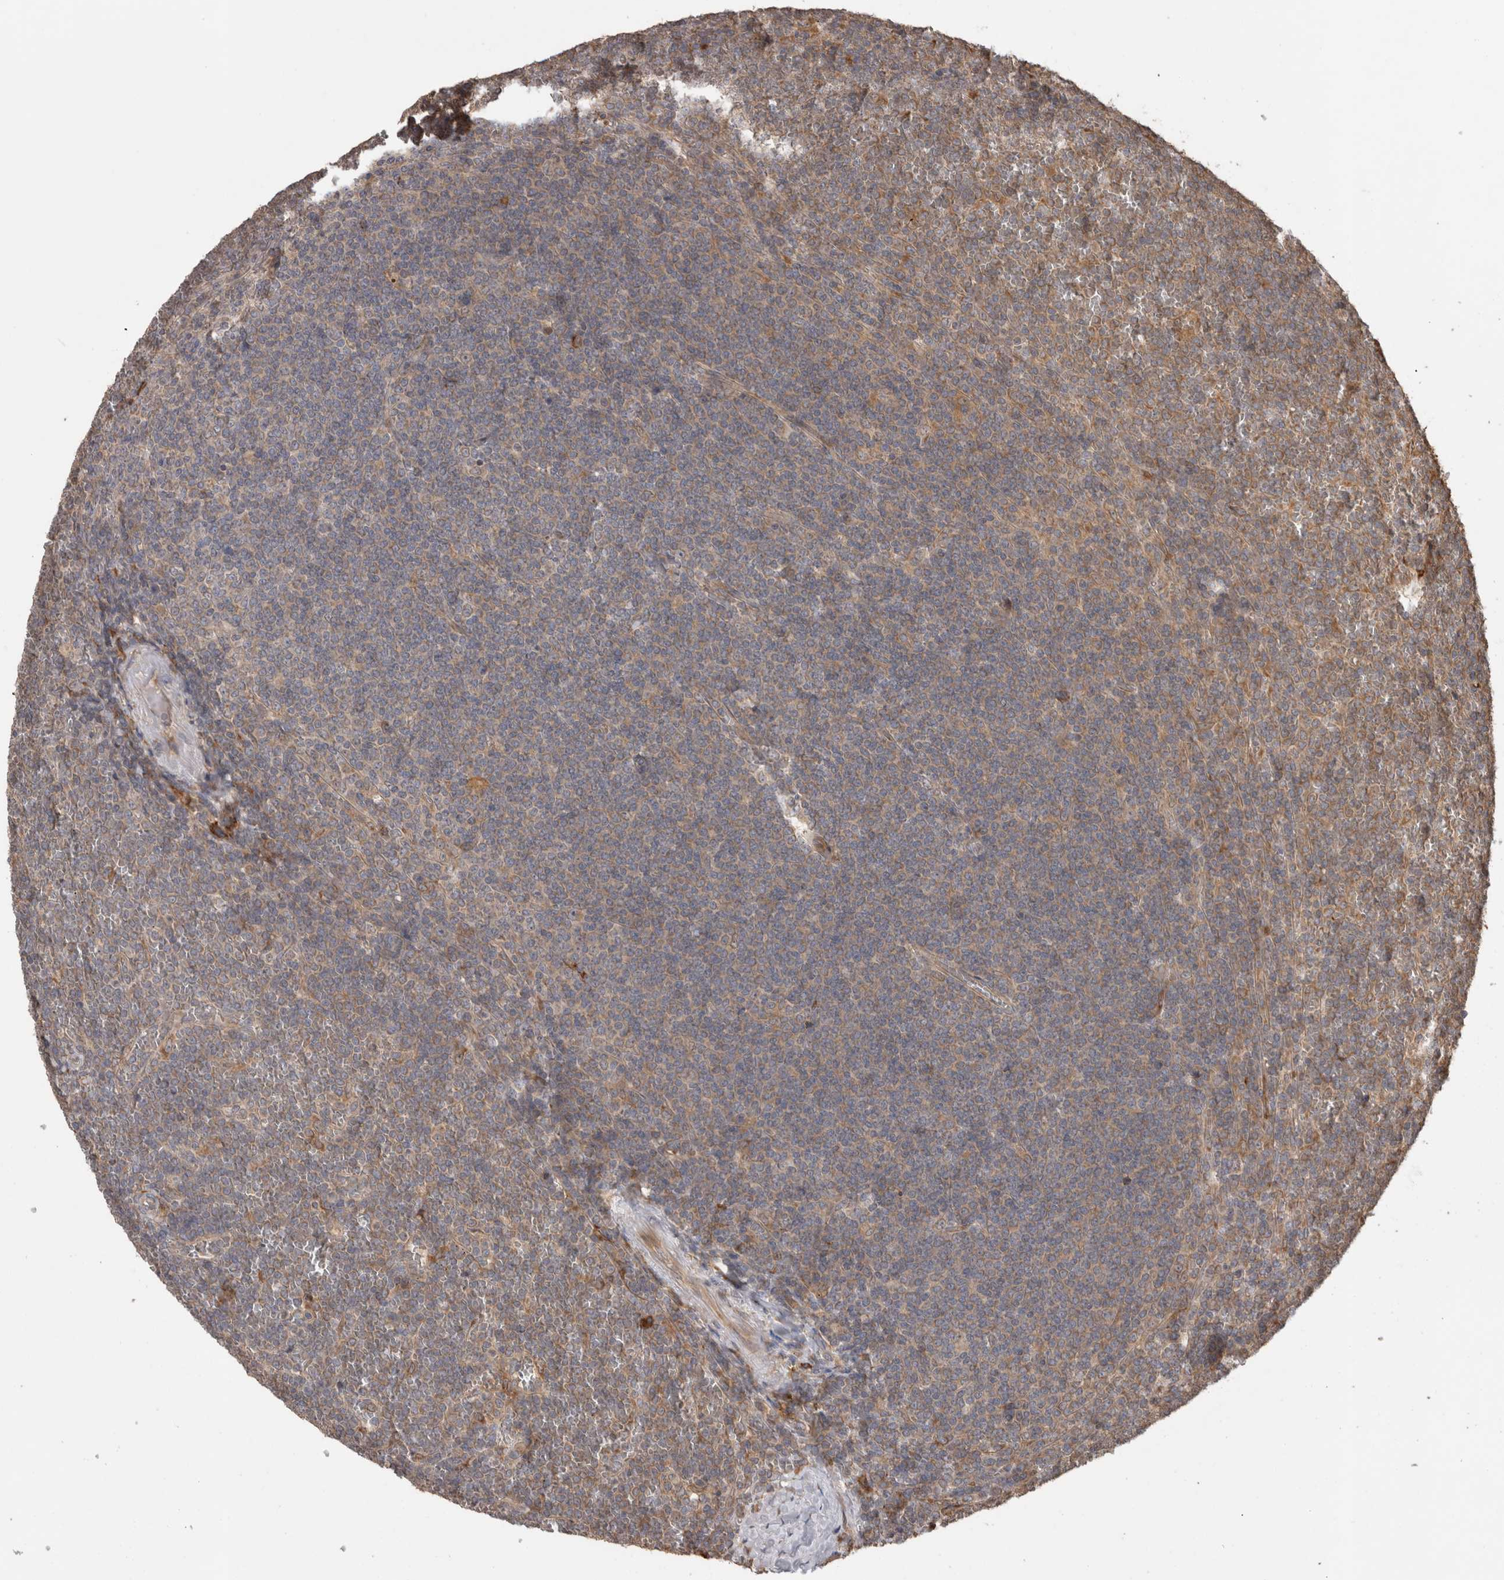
{"staining": {"intensity": "weak", "quantity": ">75%", "location": "cytoplasmic/membranous"}, "tissue": "lymphoma", "cell_type": "Tumor cells", "image_type": "cancer", "snomed": [{"axis": "morphology", "description": "Malignant lymphoma, non-Hodgkin's type, Low grade"}, {"axis": "topography", "description": "Spleen"}], "caption": "Human lymphoma stained for a protein (brown) shows weak cytoplasmic/membranous positive positivity in about >75% of tumor cells.", "gene": "TBCE", "patient": {"sex": "female", "age": 19}}